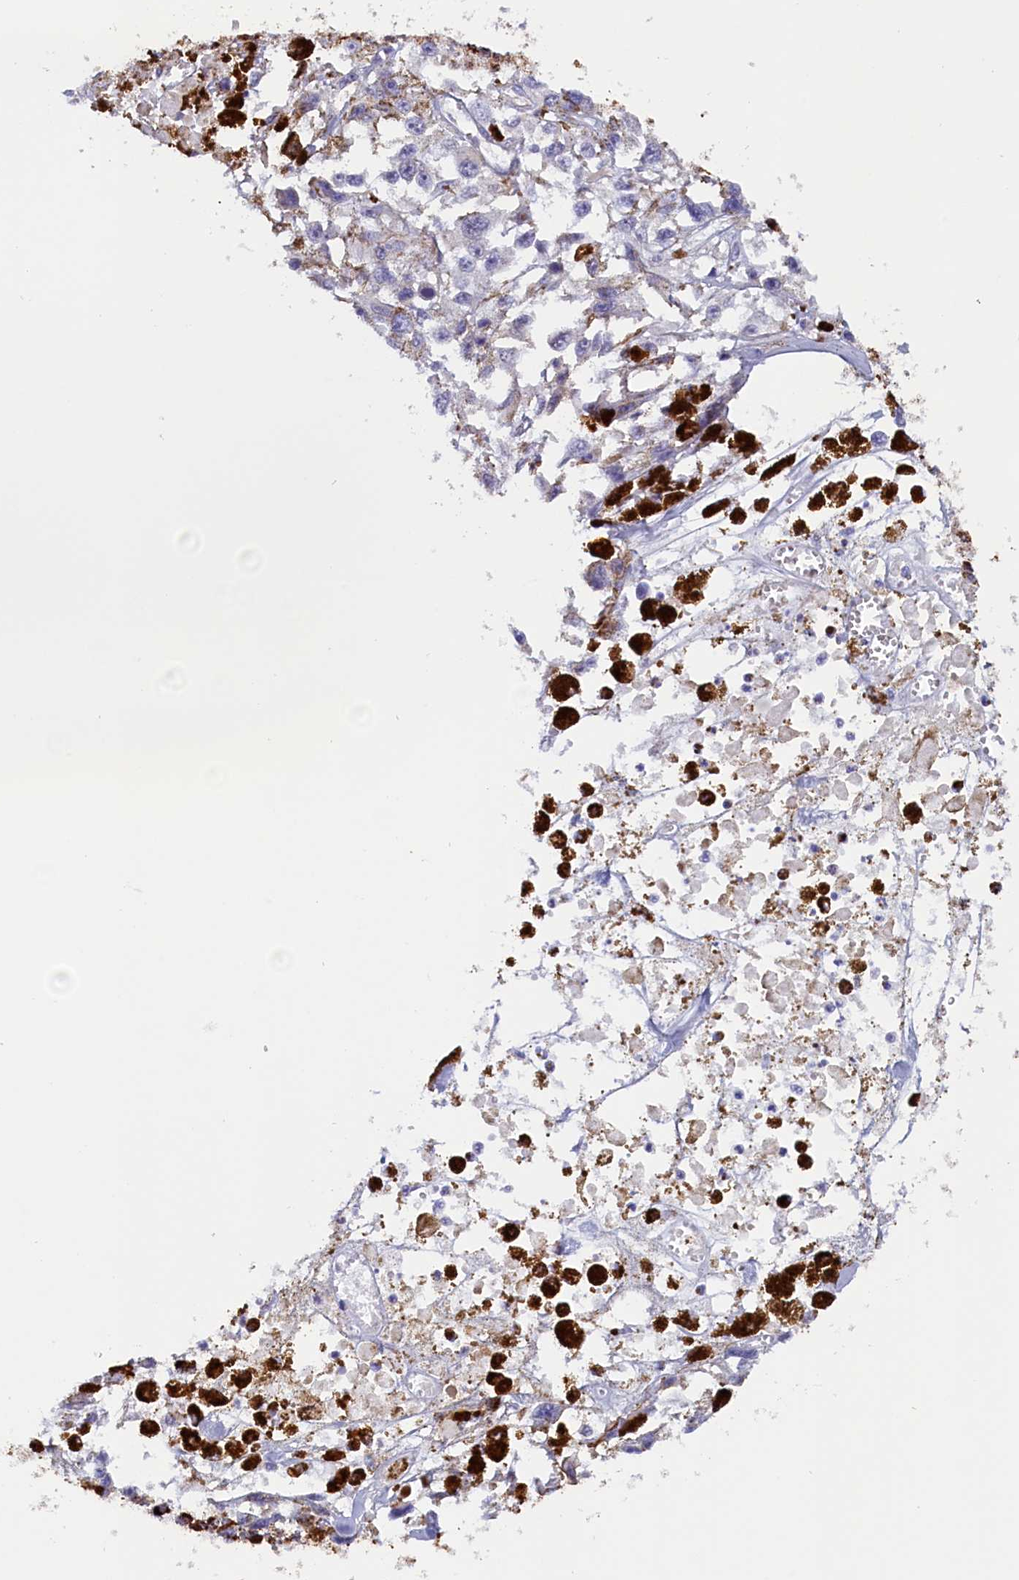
{"staining": {"intensity": "negative", "quantity": "none", "location": "none"}, "tissue": "melanoma", "cell_type": "Tumor cells", "image_type": "cancer", "snomed": [{"axis": "morphology", "description": "Malignant melanoma, Metastatic site"}, {"axis": "topography", "description": "Lymph node"}], "caption": "DAB (3,3'-diaminobenzidine) immunohistochemical staining of malignant melanoma (metastatic site) shows no significant expression in tumor cells.", "gene": "AKTIP", "patient": {"sex": "male", "age": 59}}